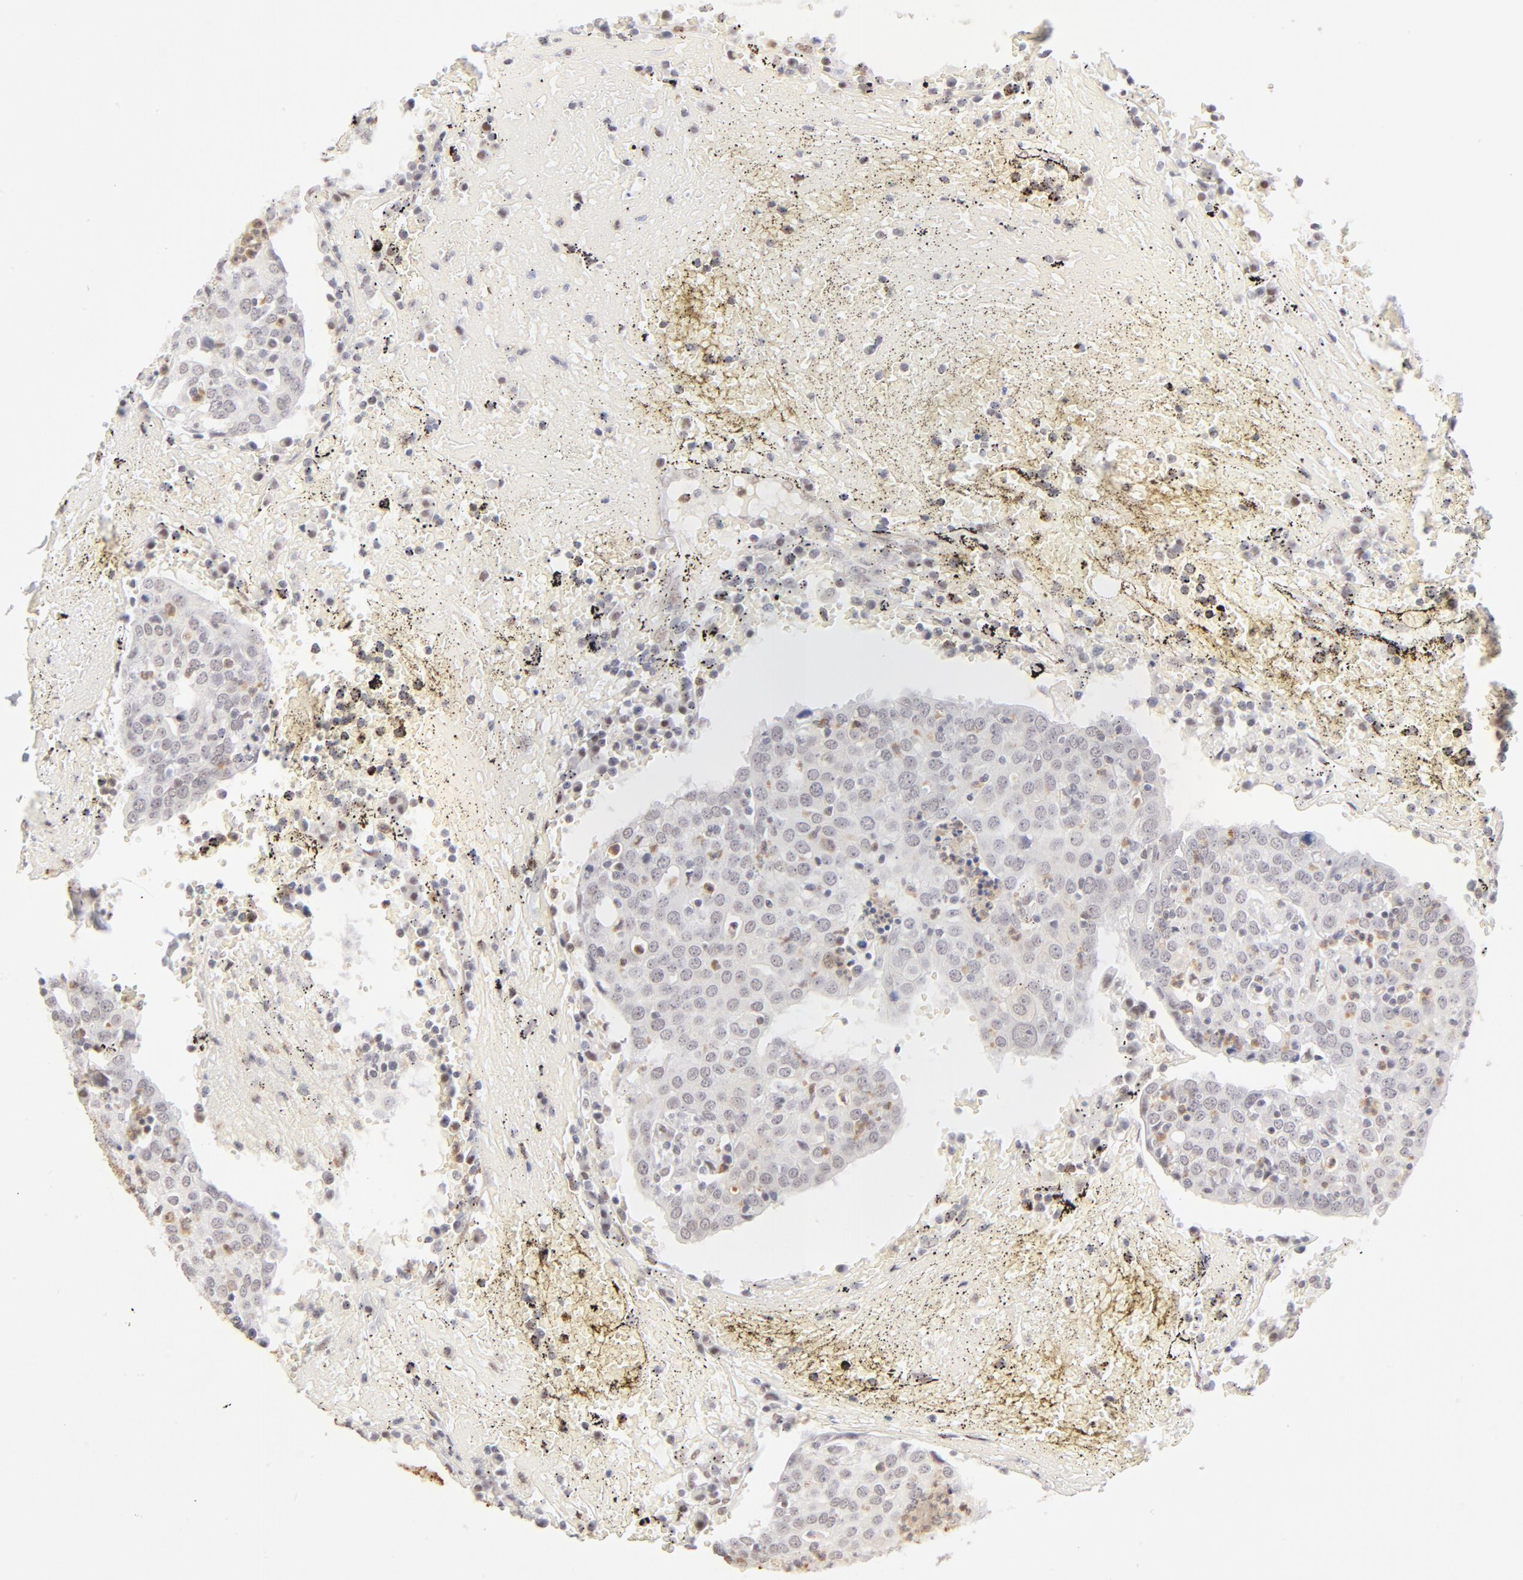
{"staining": {"intensity": "weak", "quantity": "<25%", "location": "nuclear"}, "tissue": "head and neck cancer", "cell_type": "Tumor cells", "image_type": "cancer", "snomed": [{"axis": "morphology", "description": "Adenocarcinoma, NOS"}, {"axis": "topography", "description": "Salivary gland"}, {"axis": "topography", "description": "Head-Neck"}], "caption": "Immunohistochemical staining of head and neck cancer reveals no significant expression in tumor cells.", "gene": "PBX1", "patient": {"sex": "female", "age": 65}}